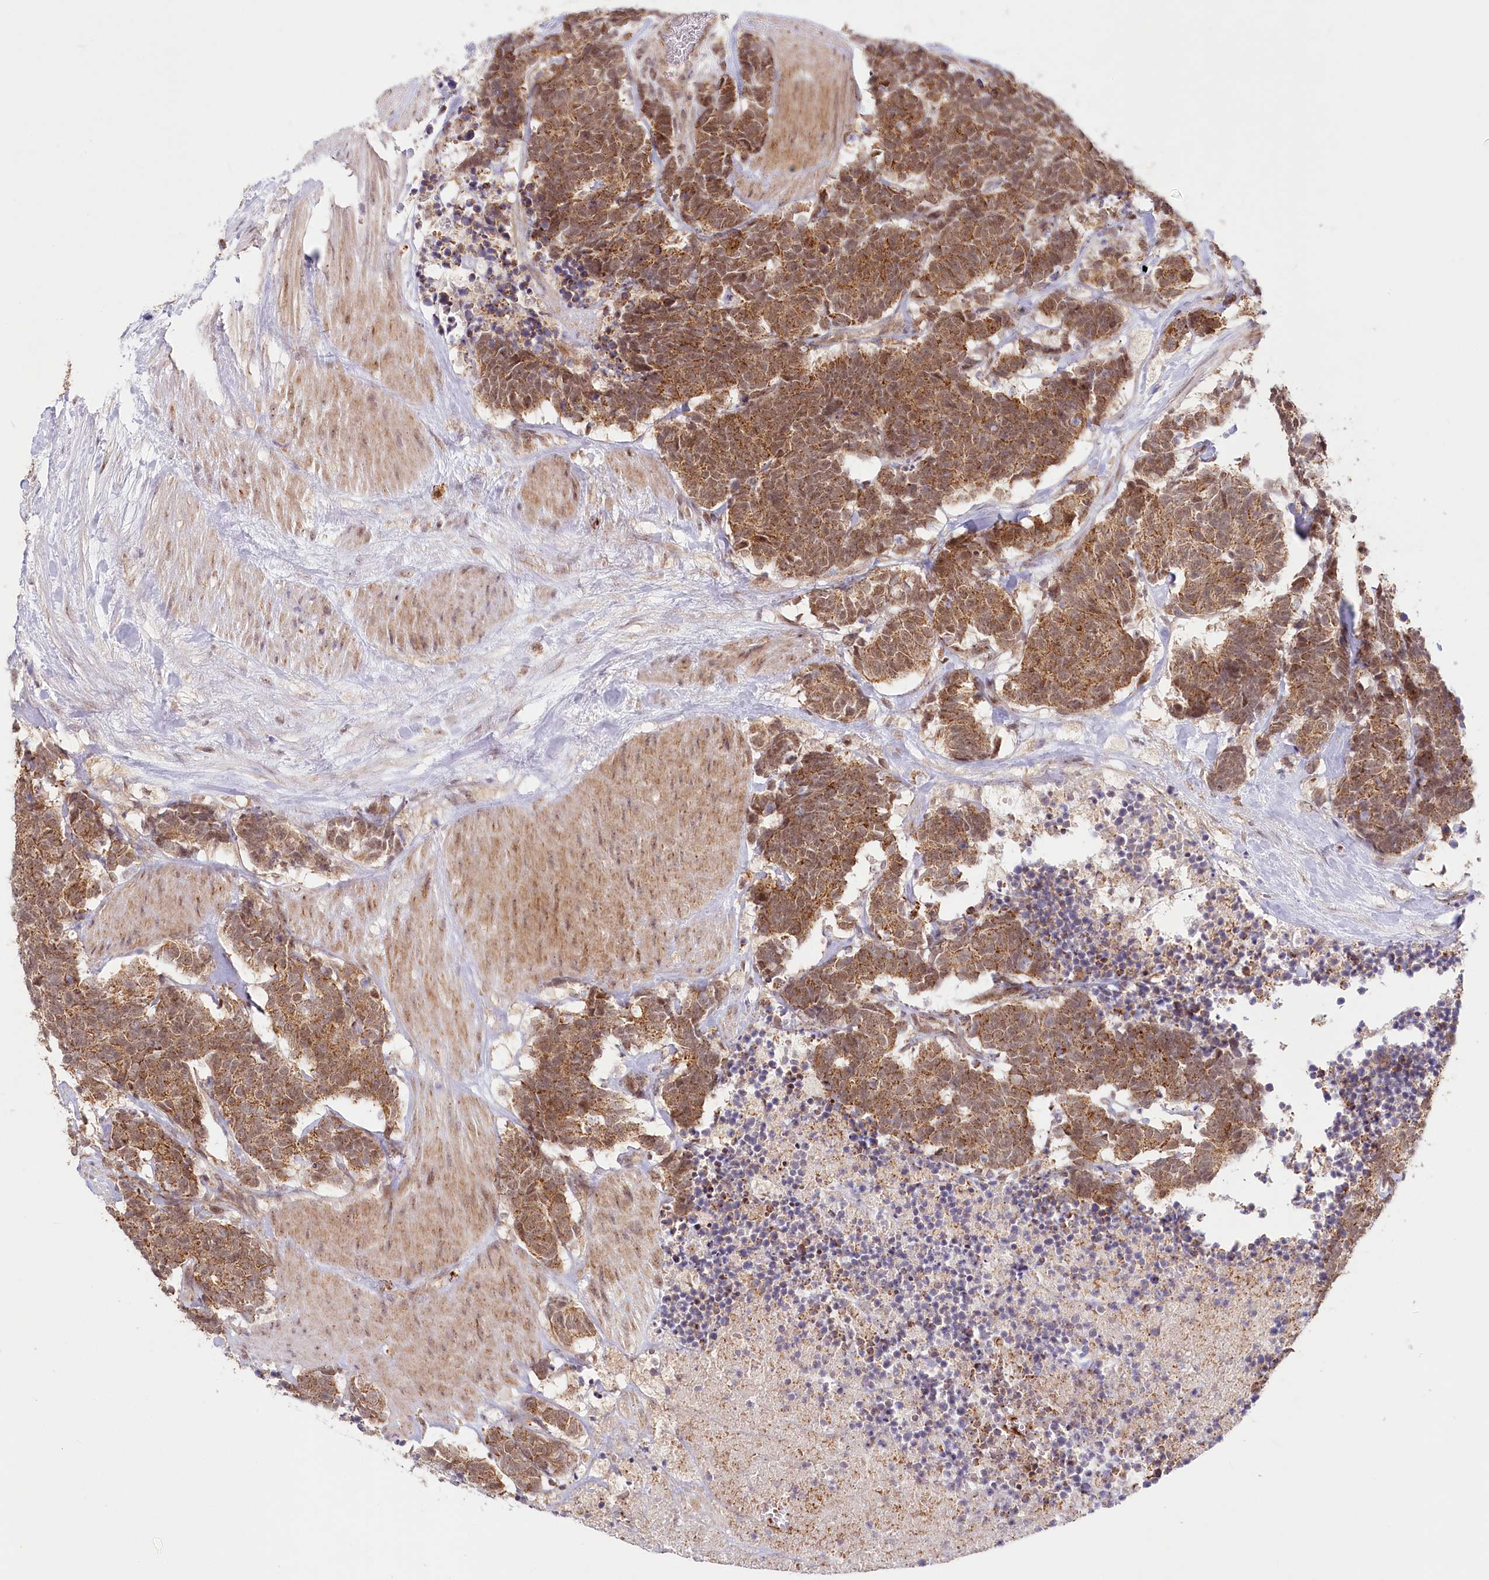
{"staining": {"intensity": "moderate", "quantity": ">75%", "location": "cytoplasmic/membranous"}, "tissue": "carcinoid", "cell_type": "Tumor cells", "image_type": "cancer", "snomed": [{"axis": "morphology", "description": "Carcinoma, NOS"}, {"axis": "morphology", "description": "Carcinoid, malignant, NOS"}, {"axis": "topography", "description": "Urinary bladder"}], "caption": "Approximately >75% of tumor cells in carcinoma demonstrate moderate cytoplasmic/membranous protein expression as visualized by brown immunohistochemical staining.", "gene": "RTN4IP1", "patient": {"sex": "male", "age": 57}}